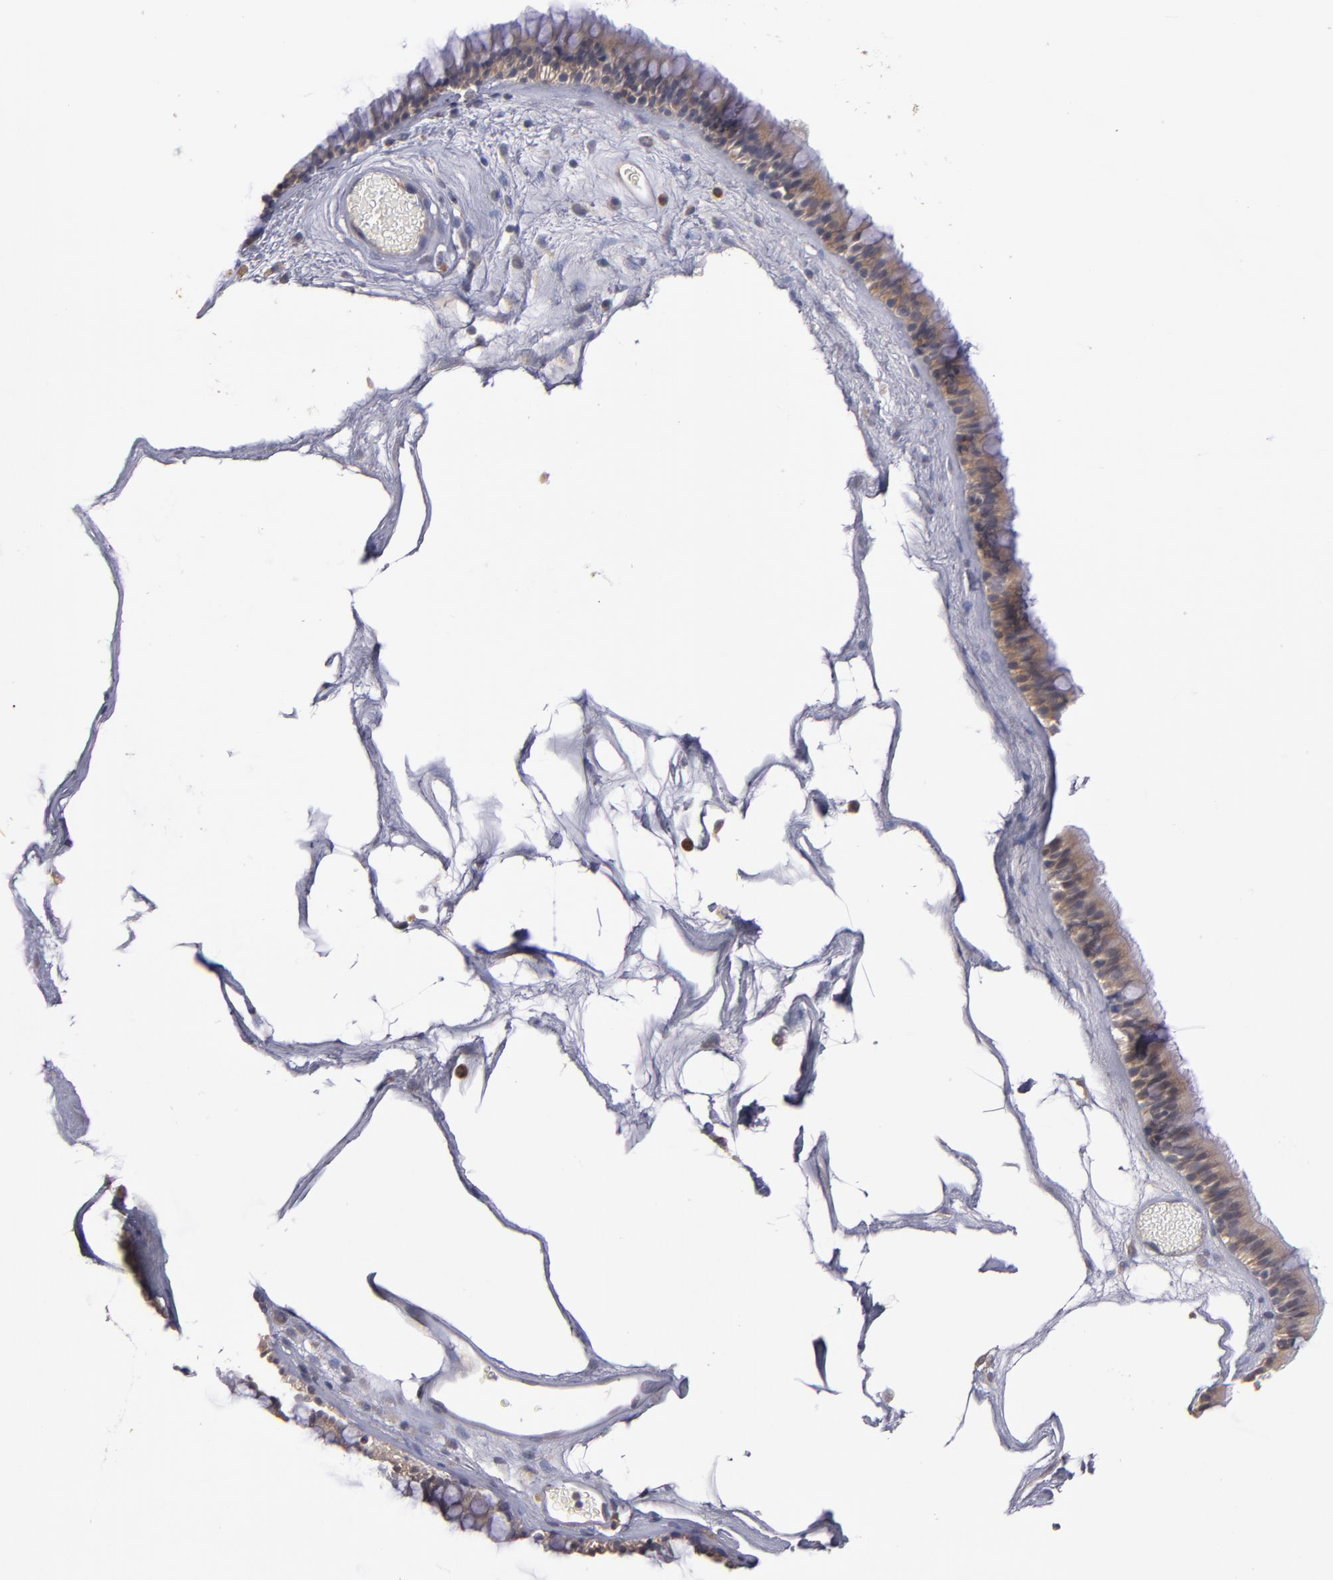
{"staining": {"intensity": "moderate", "quantity": ">75%", "location": "cytoplasmic/membranous"}, "tissue": "nasopharynx", "cell_type": "Respiratory epithelial cells", "image_type": "normal", "snomed": [{"axis": "morphology", "description": "Normal tissue, NOS"}, {"axis": "morphology", "description": "Inflammation, NOS"}, {"axis": "topography", "description": "Nasopharynx"}], "caption": "Immunohistochemical staining of benign human nasopharynx displays moderate cytoplasmic/membranous protein staining in about >75% of respiratory epithelial cells. (Stains: DAB in brown, nuclei in blue, Microscopy: brightfield microscopy at high magnification).", "gene": "CTSO", "patient": {"sex": "male", "age": 48}}